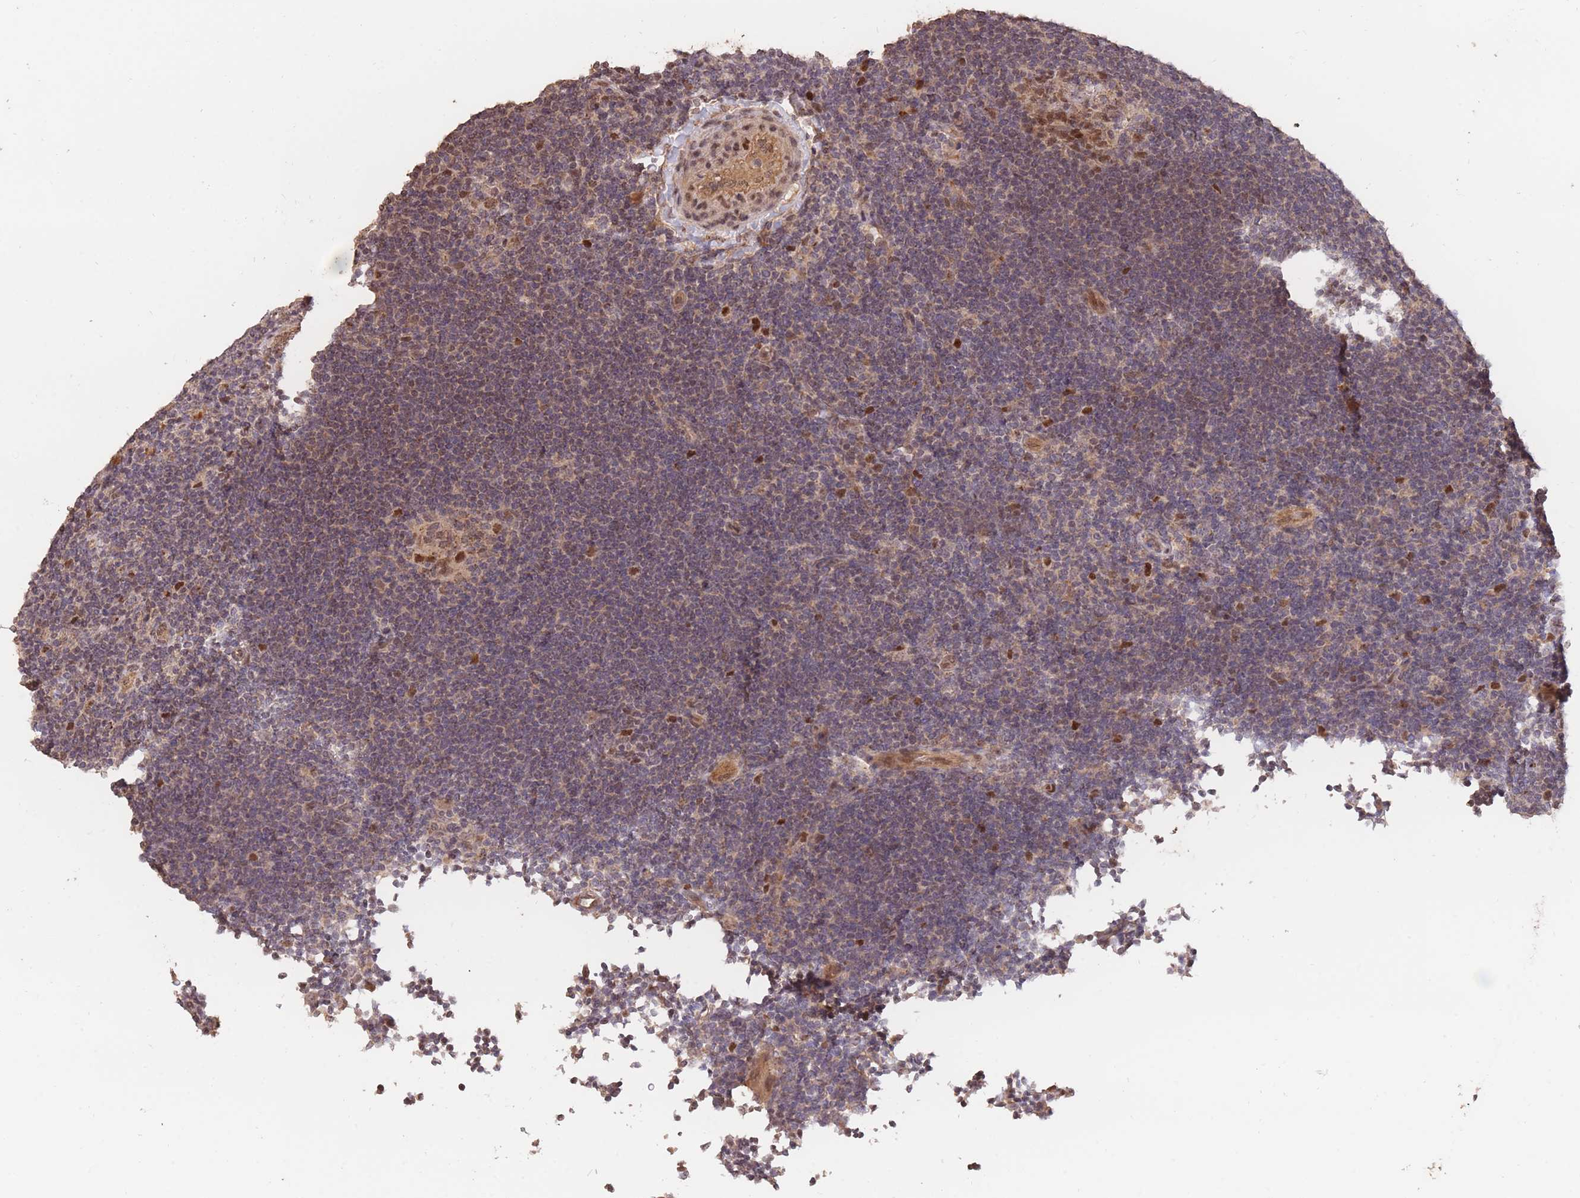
{"staining": {"intensity": "moderate", "quantity": ">75%", "location": "cytoplasmic/membranous,nuclear"}, "tissue": "lymphoma", "cell_type": "Tumor cells", "image_type": "cancer", "snomed": [{"axis": "morphology", "description": "Hodgkin's disease, NOS"}, {"axis": "topography", "description": "Lymph node"}], "caption": "Immunohistochemical staining of human Hodgkin's disease shows moderate cytoplasmic/membranous and nuclear protein positivity in approximately >75% of tumor cells.", "gene": "RGS14", "patient": {"sex": "female", "age": 57}}